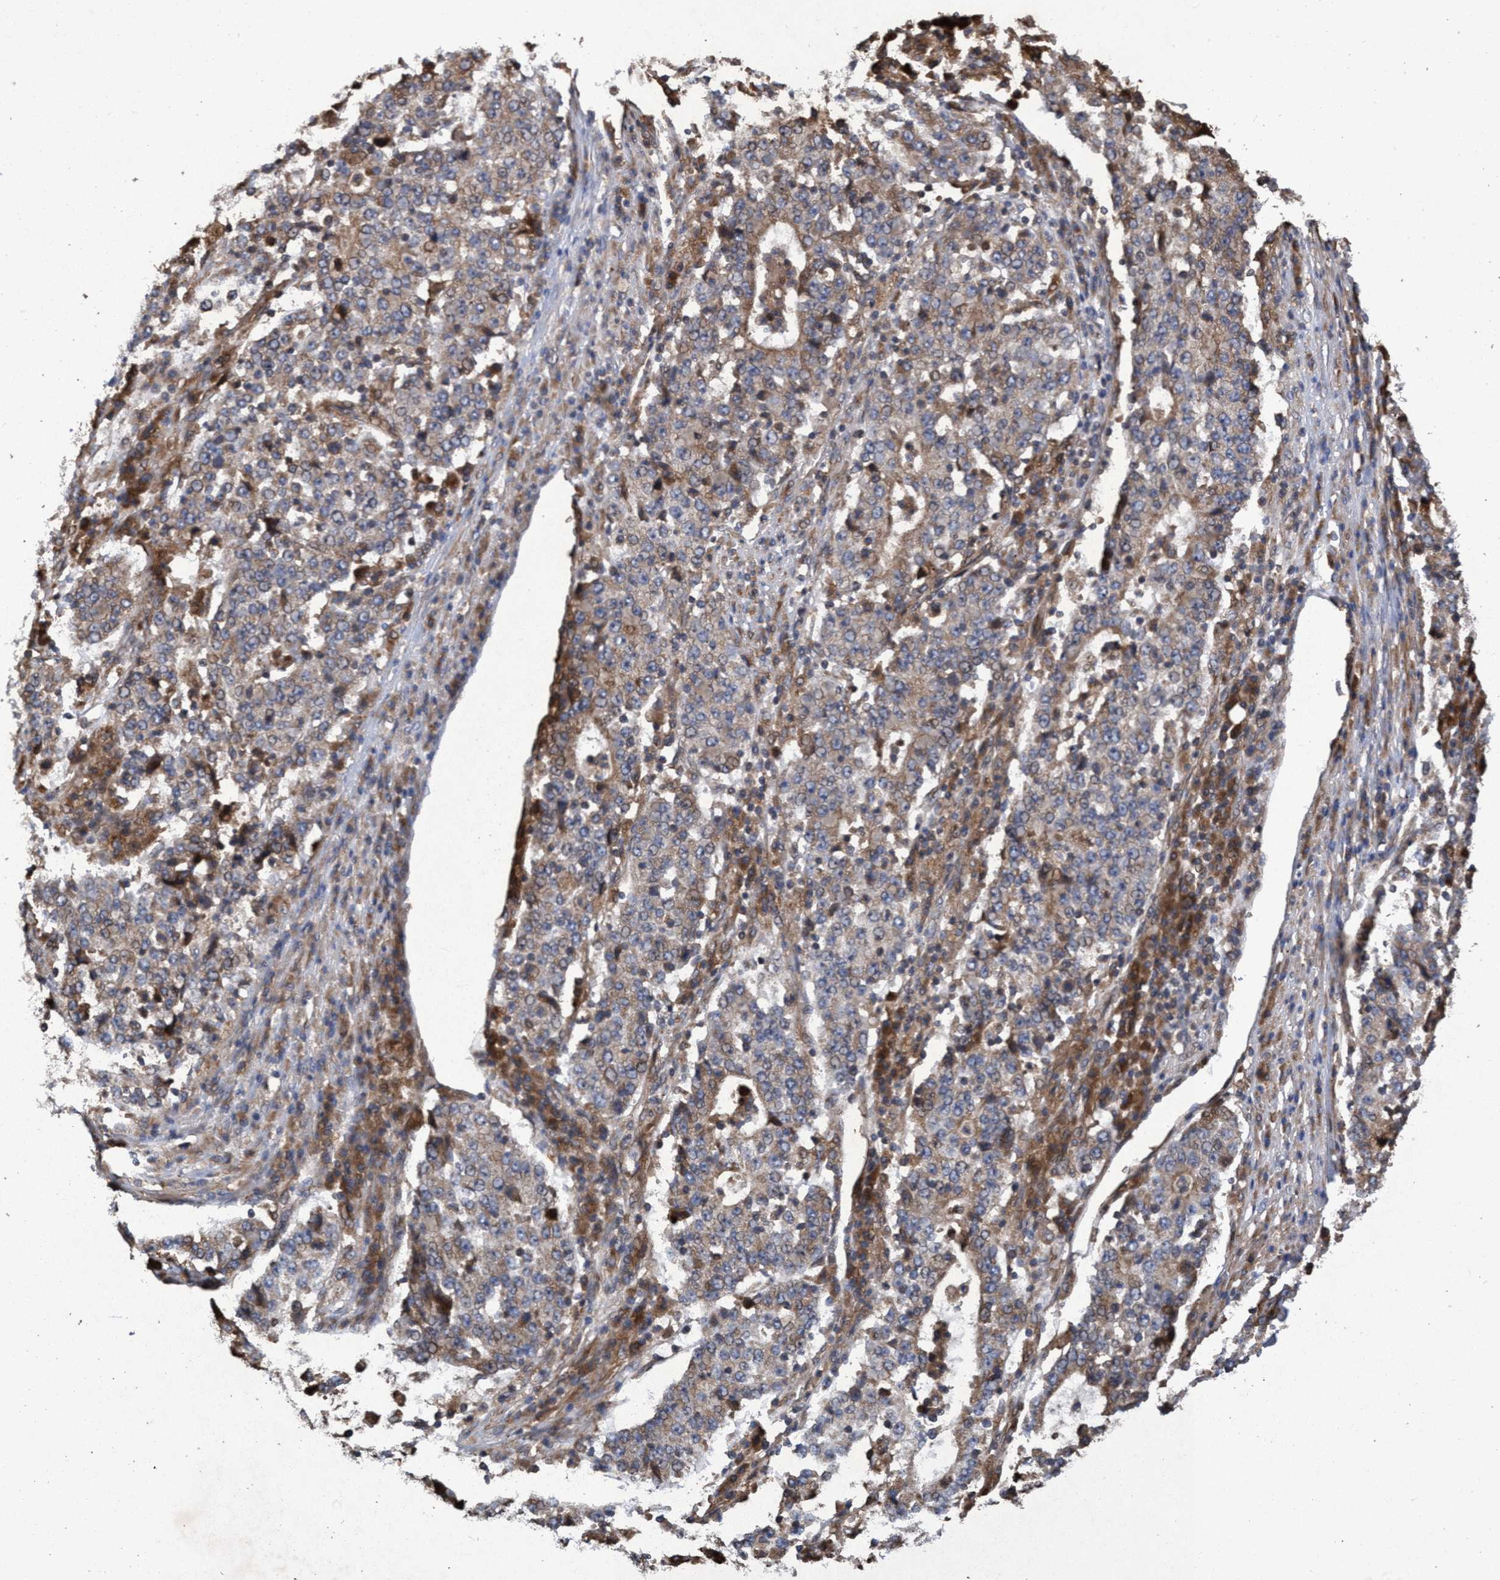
{"staining": {"intensity": "weak", "quantity": ">75%", "location": "cytoplasmic/membranous"}, "tissue": "stomach cancer", "cell_type": "Tumor cells", "image_type": "cancer", "snomed": [{"axis": "morphology", "description": "Adenocarcinoma, NOS"}, {"axis": "topography", "description": "Stomach"}], "caption": "Stomach cancer (adenocarcinoma) tissue displays weak cytoplasmic/membranous positivity in about >75% of tumor cells (DAB IHC with brightfield microscopy, high magnification).", "gene": "CHMP6", "patient": {"sex": "male", "age": 59}}